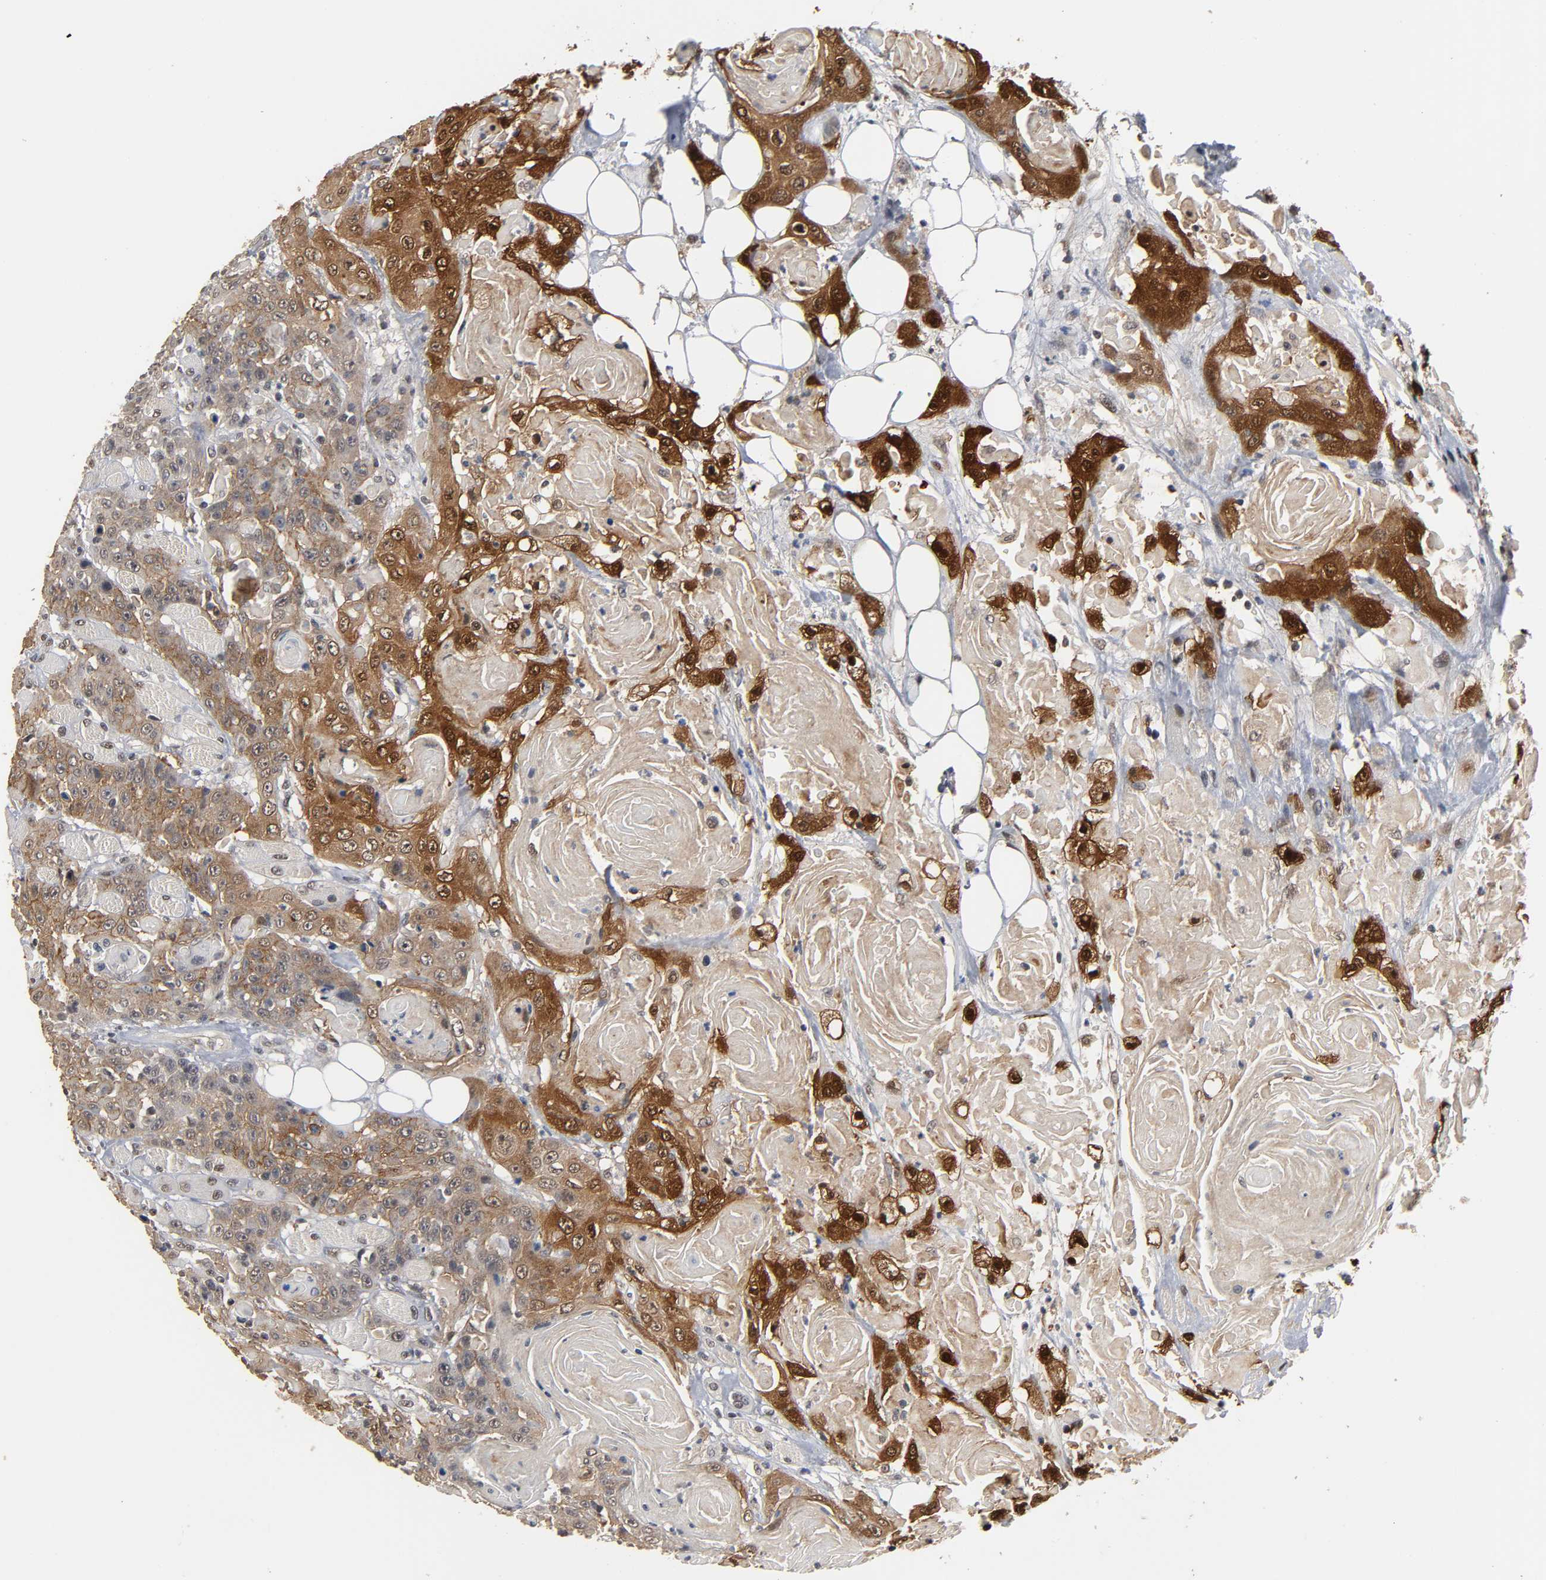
{"staining": {"intensity": "strong", "quantity": ">75%", "location": "cytoplasmic/membranous,nuclear"}, "tissue": "head and neck cancer", "cell_type": "Tumor cells", "image_type": "cancer", "snomed": [{"axis": "morphology", "description": "Squamous cell carcinoma, NOS"}, {"axis": "topography", "description": "Head-Neck"}], "caption": "About >75% of tumor cells in head and neck cancer reveal strong cytoplasmic/membranous and nuclear protein positivity as visualized by brown immunohistochemical staining.", "gene": "HTR1E", "patient": {"sex": "female", "age": 84}}